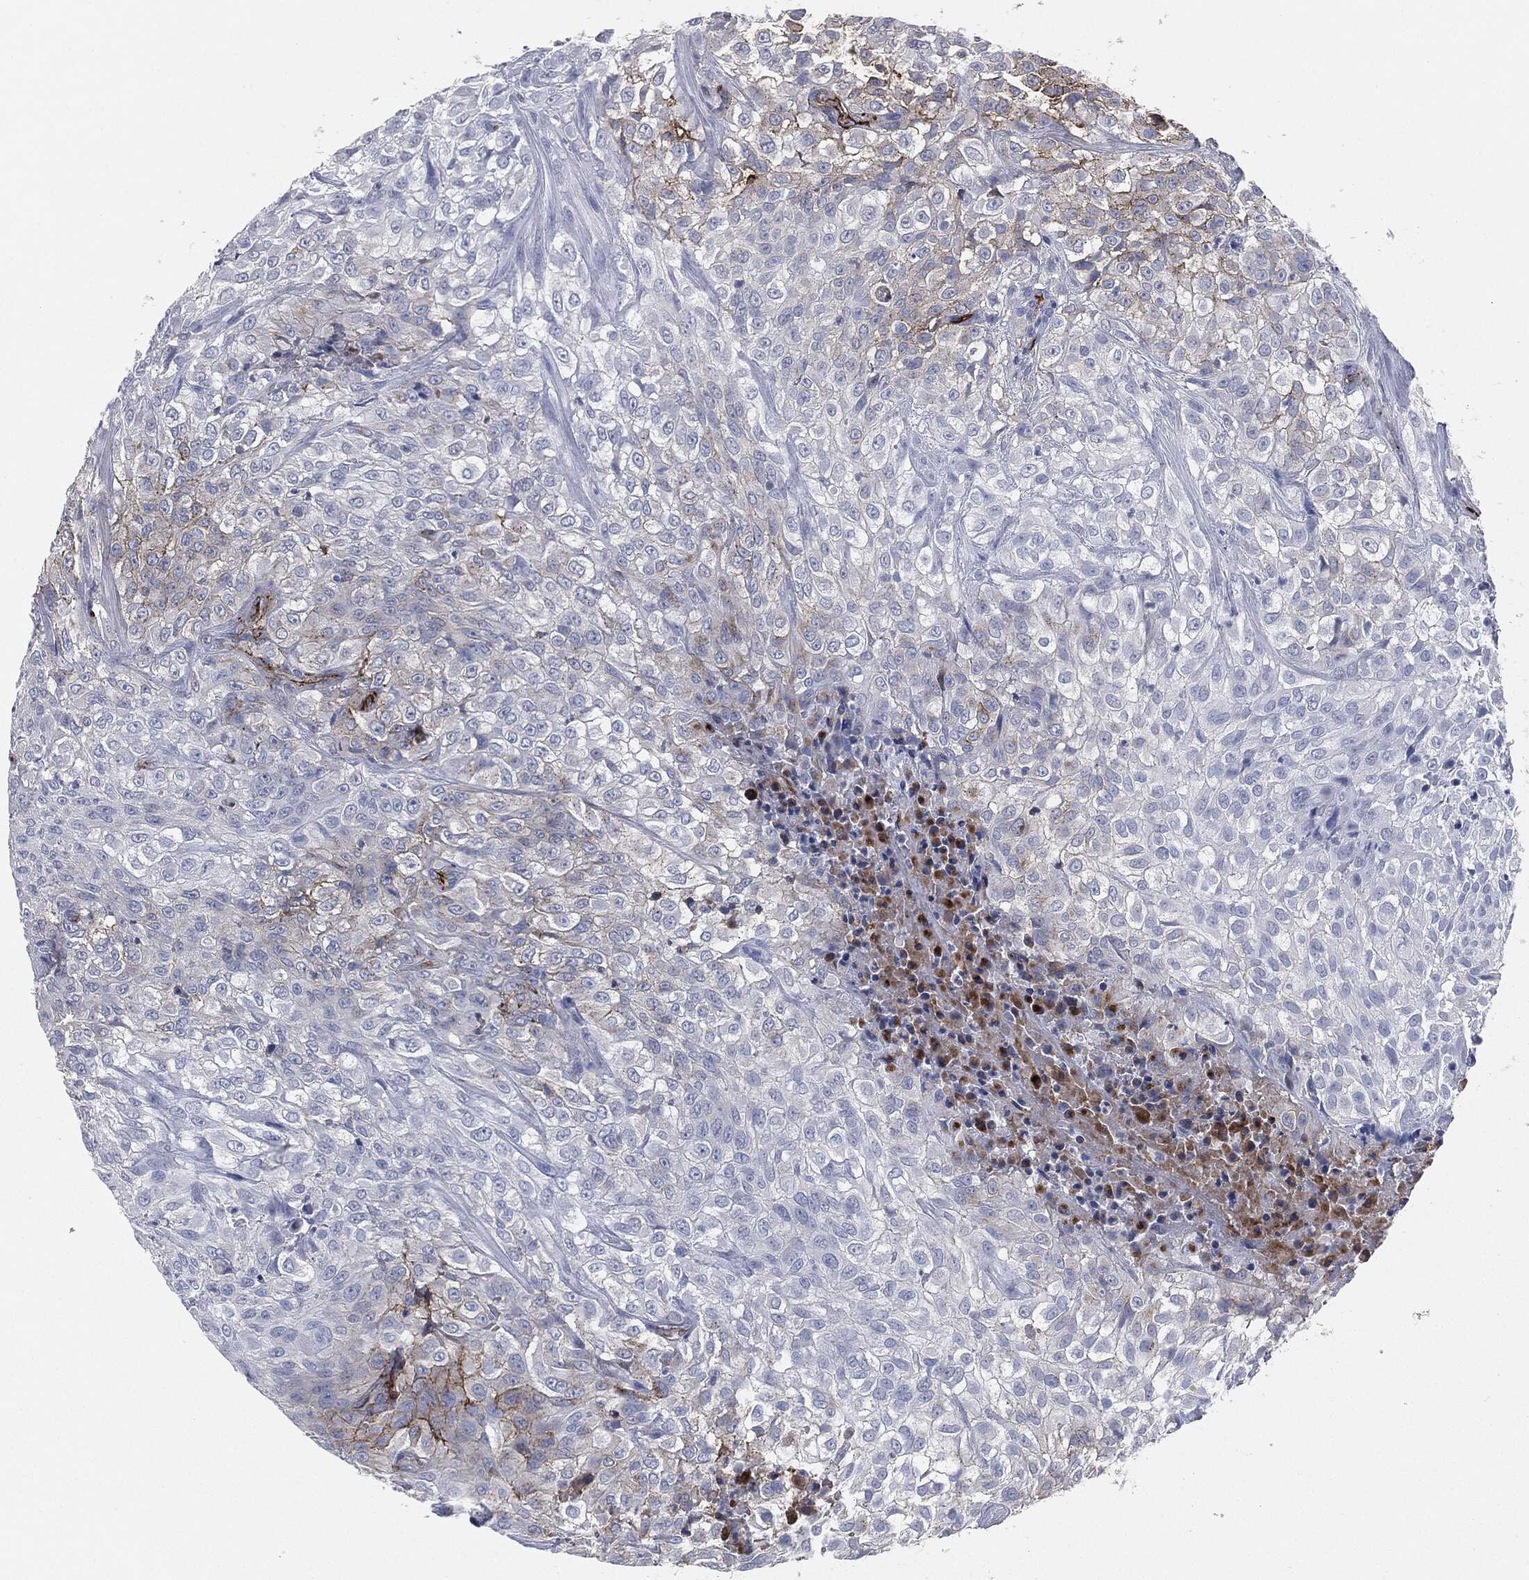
{"staining": {"intensity": "strong", "quantity": "<25%", "location": "cytoplasmic/membranous"}, "tissue": "urothelial cancer", "cell_type": "Tumor cells", "image_type": "cancer", "snomed": [{"axis": "morphology", "description": "Urothelial carcinoma, High grade"}, {"axis": "topography", "description": "Urinary bladder"}], "caption": "IHC photomicrograph of neoplastic tissue: urothelial cancer stained using immunohistochemistry shows medium levels of strong protein expression localized specifically in the cytoplasmic/membranous of tumor cells, appearing as a cytoplasmic/membranous brown color.", "gene": "APOB", "patient": {"sex": "male", "age": 56}}